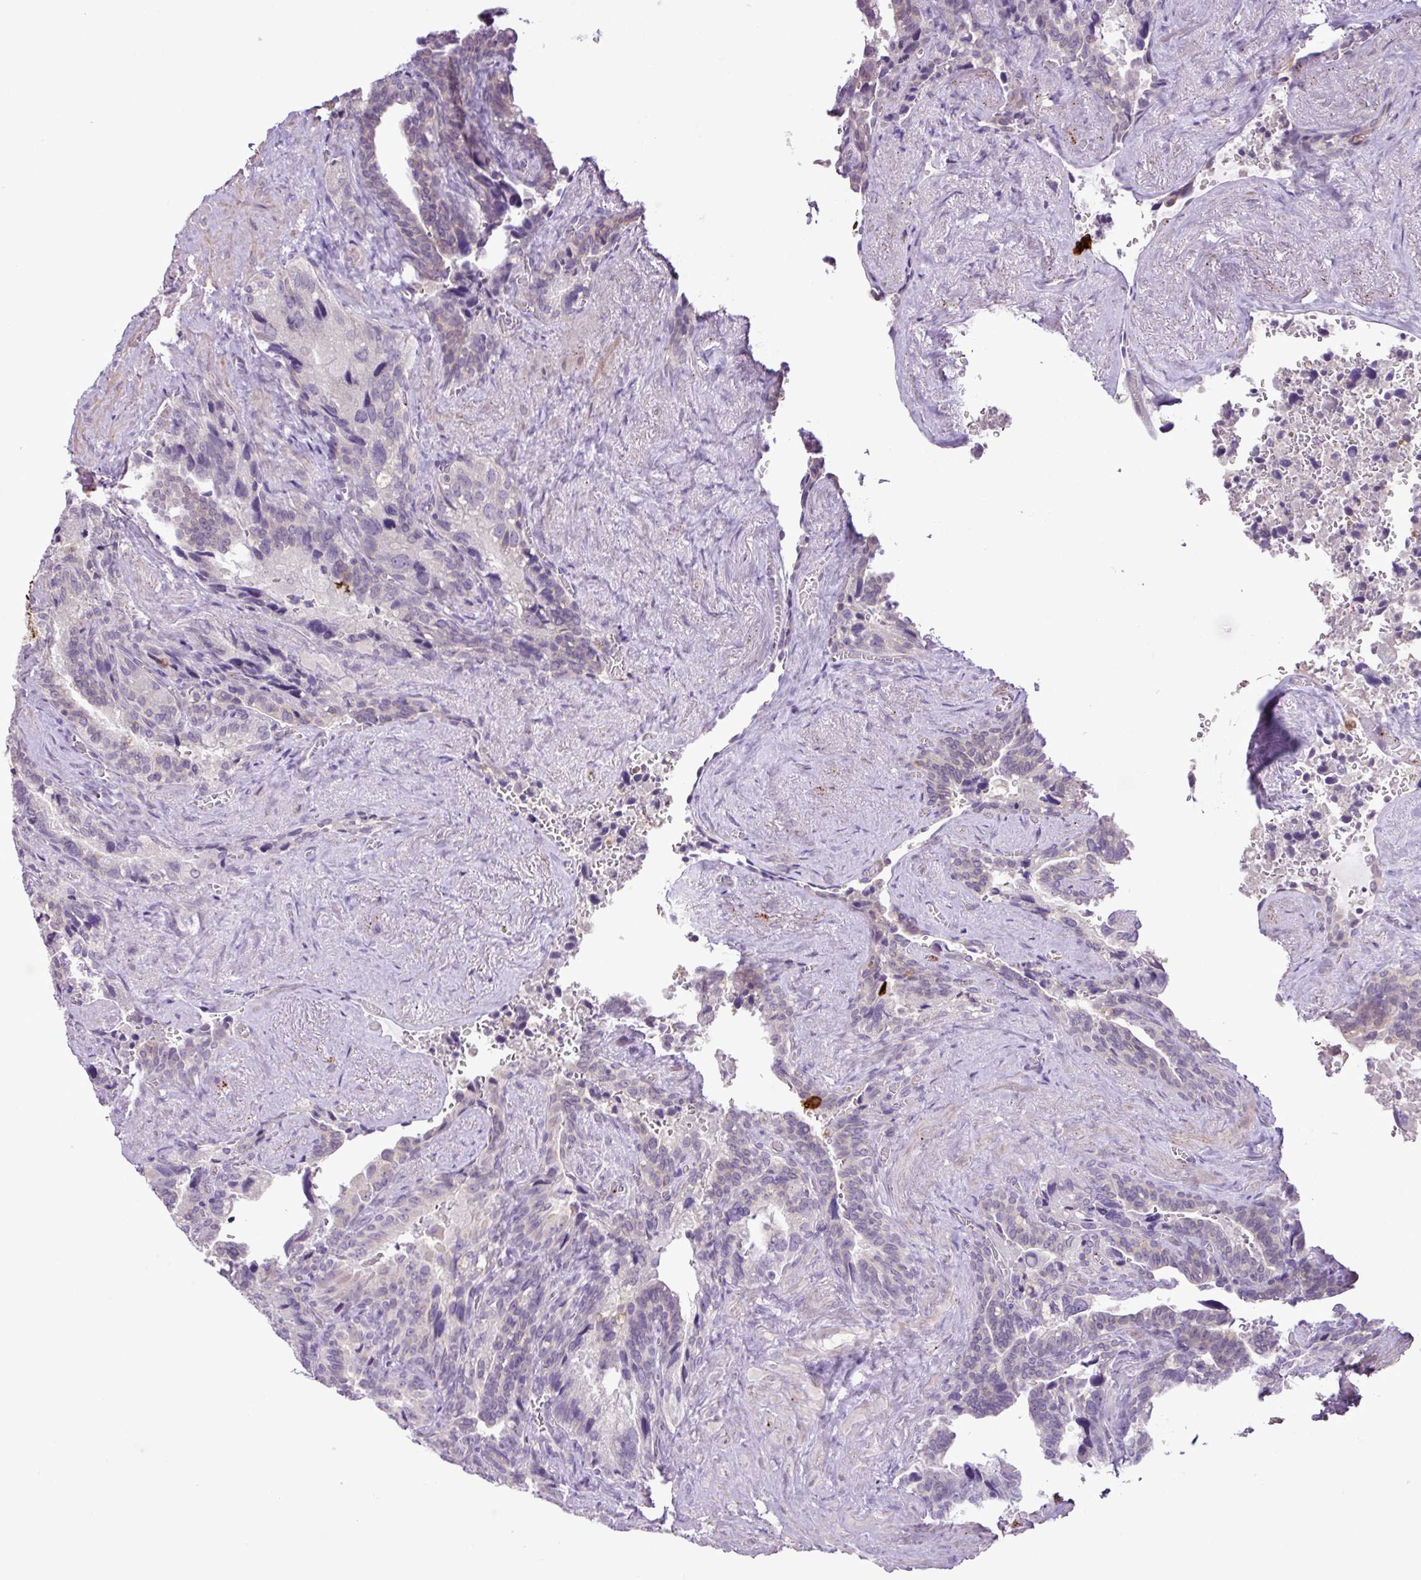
{"staining": {"intensity": "negative", "quantity": "none", "location": "none"}, "tissue": "seminal vesicle", "cell_type": "Glandular cells", "image_type": "normal", "snomed": [{"axis": "morphology", "description": "Normal tissue, NOS"}, {"axis": "topography", "description": "Seminal veicle"}], "caption": "Glandular cells are negative for protein expression in unremarkable human seminal vesicle. (Stains: DAB (3,3'-diaminobenzidine) IHC with hematoxylin counter stain, Microscopy: brightfield microscopy at high magnification).", "gene": "DNAJB13", "patient": {"sex": "male", "age": 68}}